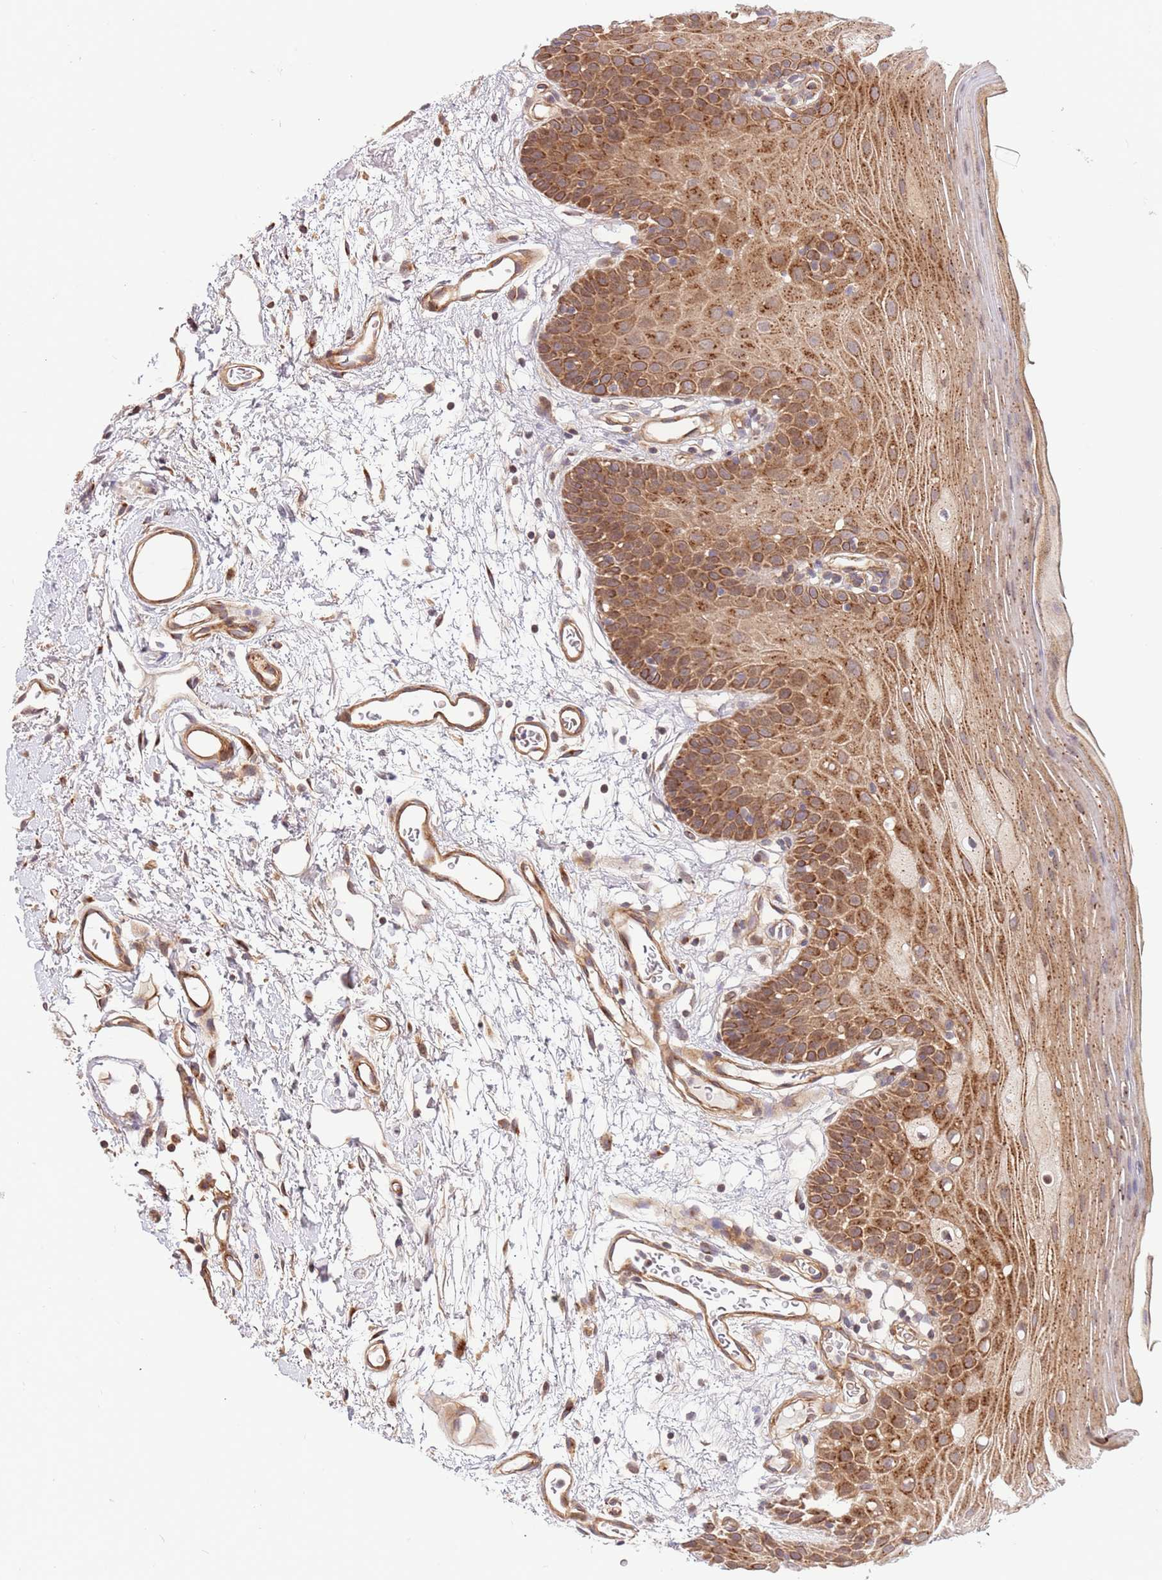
{"staining": {"intensity": "moderate", "quantity": "25%-75%", "location": "cytoplasmic/membranous"}, "tissue": "oral mucosa", "cell_type": "Squamous epithelial cells", "image_type": "normal", "snomed": [{"axis": "morphology", "description": "Normal tissue, NOS"}, {"axis": "topography", "description": "Oral tissue"}, {"axis": "topography", "description": "Tounge, NOS"}], "caption": "The immunohistochemical stain highlights moderate cytoplasmic/membranous positivity in squamous epithelial cells of normal oral mucosa.", "gene": "HAUS3", "patient": {"sex": "female", "age": 81}}